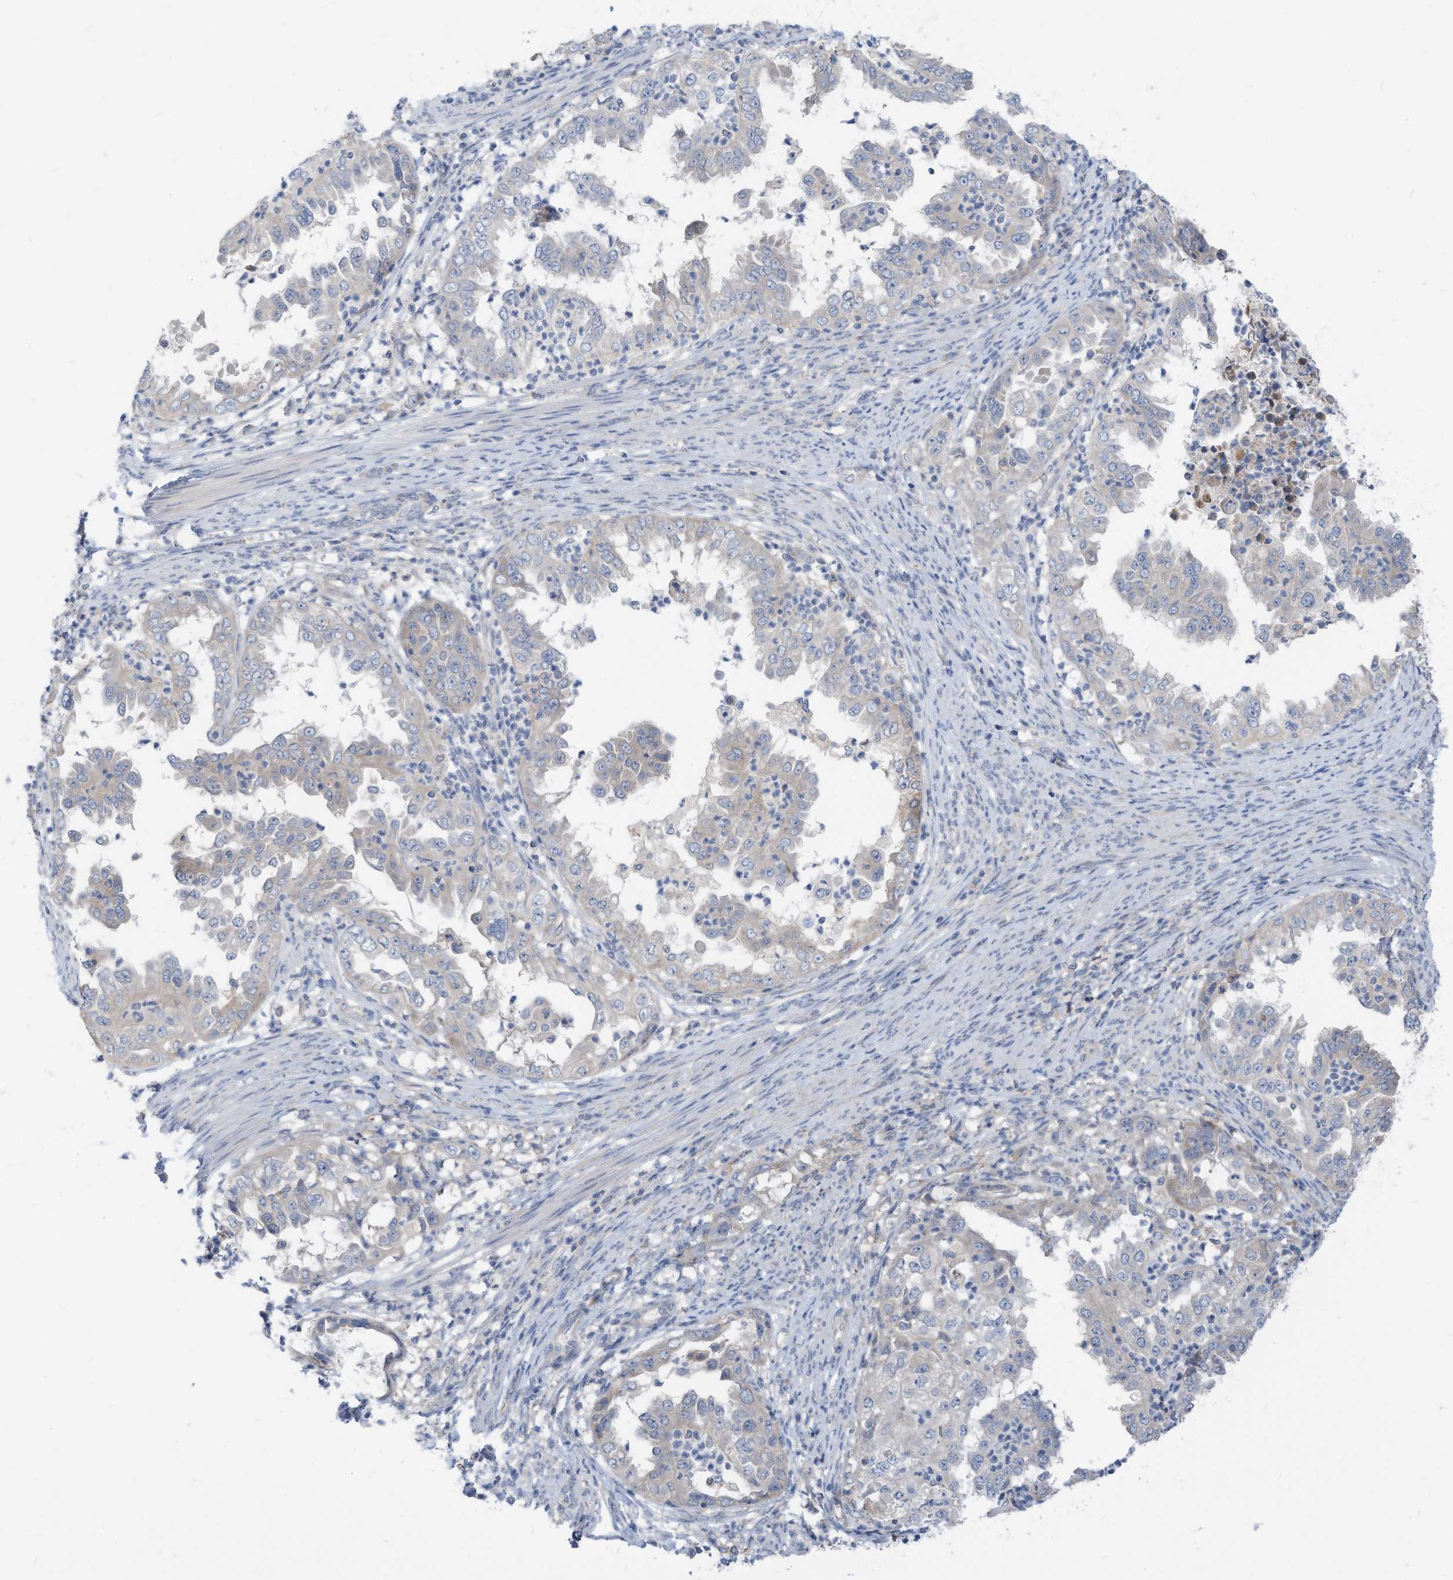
{"staining": {"intensity": "negative", "quantity": "none", "location": "none"}, "tissue": "endometrial cancer", "cell_type": "Tumor cells", "image_type": "cancer", "snomed": [{"axis": "morphology", "description": "Adenocarcinoma, NOS"}, {"axis": "topography", "description": "Endometrium"}], "caption": "DAB (3,3'-diaminobenzidine) immunohistochemical staining of endometrial cancer shows no significant expression in tumor cells.", "gene": "LDAH", "patient": {"sex": "female", "age": 85}}